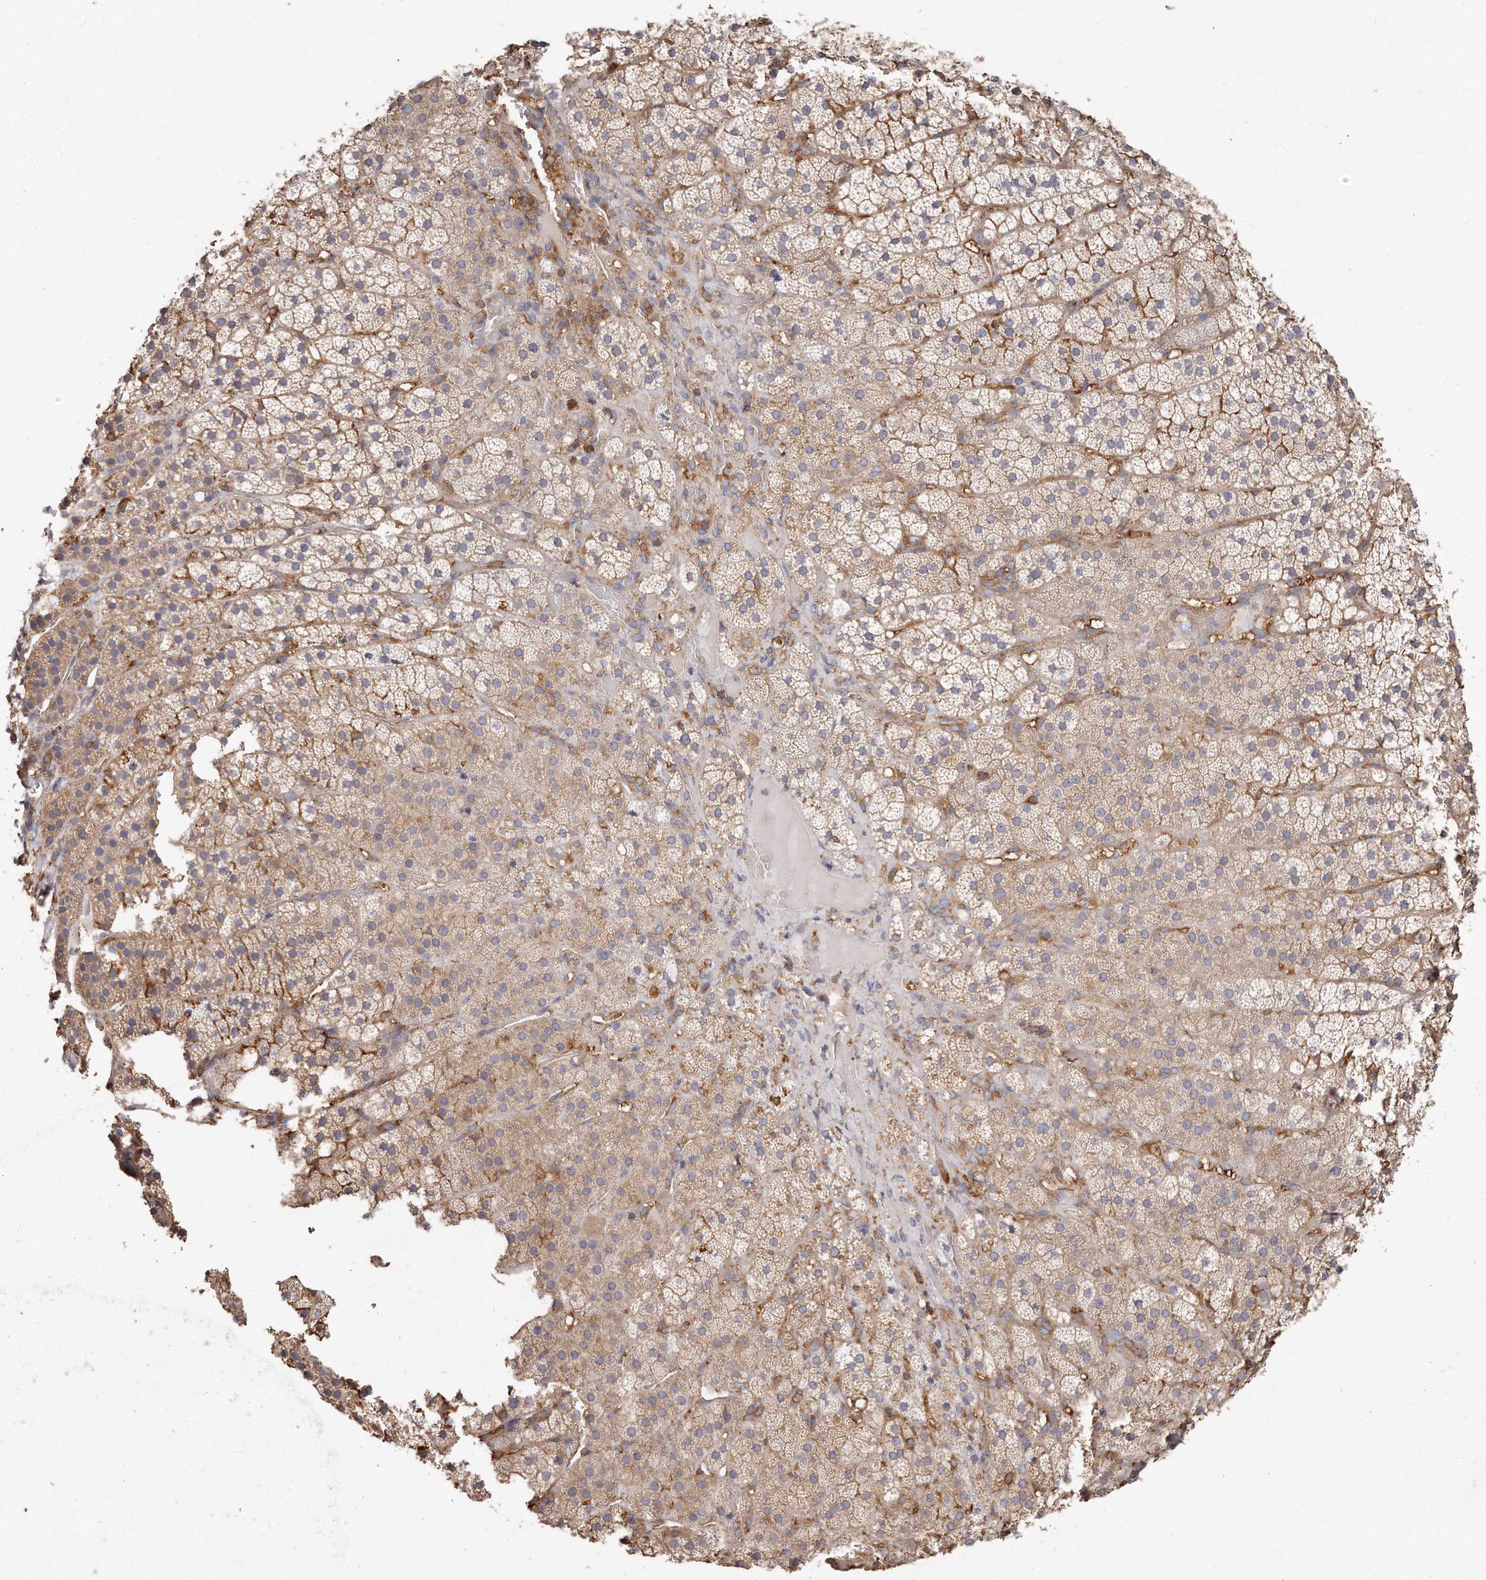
{"staining": {"intensity": "weak", "quantity": "25%-75%", "location": "cytoplasmic/membranous"}, "tissue": "adrenal gland", "cell_type": "Glandular cells", "image_type": "normal", "snomed": [{"axis": "morphology", "description": "Normal tissue, NOS"}, {"axis": "topography", "description": "Adrenal gland"}], "caption": "Immunohistochemistry (DAB (3,3'-diaminobenzidine)) staining of unremarkable human adrenal gland demonstrates weak cytoplasmic/membranous protein expression in approximately 25%-75% of glandular cells. Nuclei are stained in blue.", "gene": "CAP1", "patient": {"sex": "female", "age": 44}}